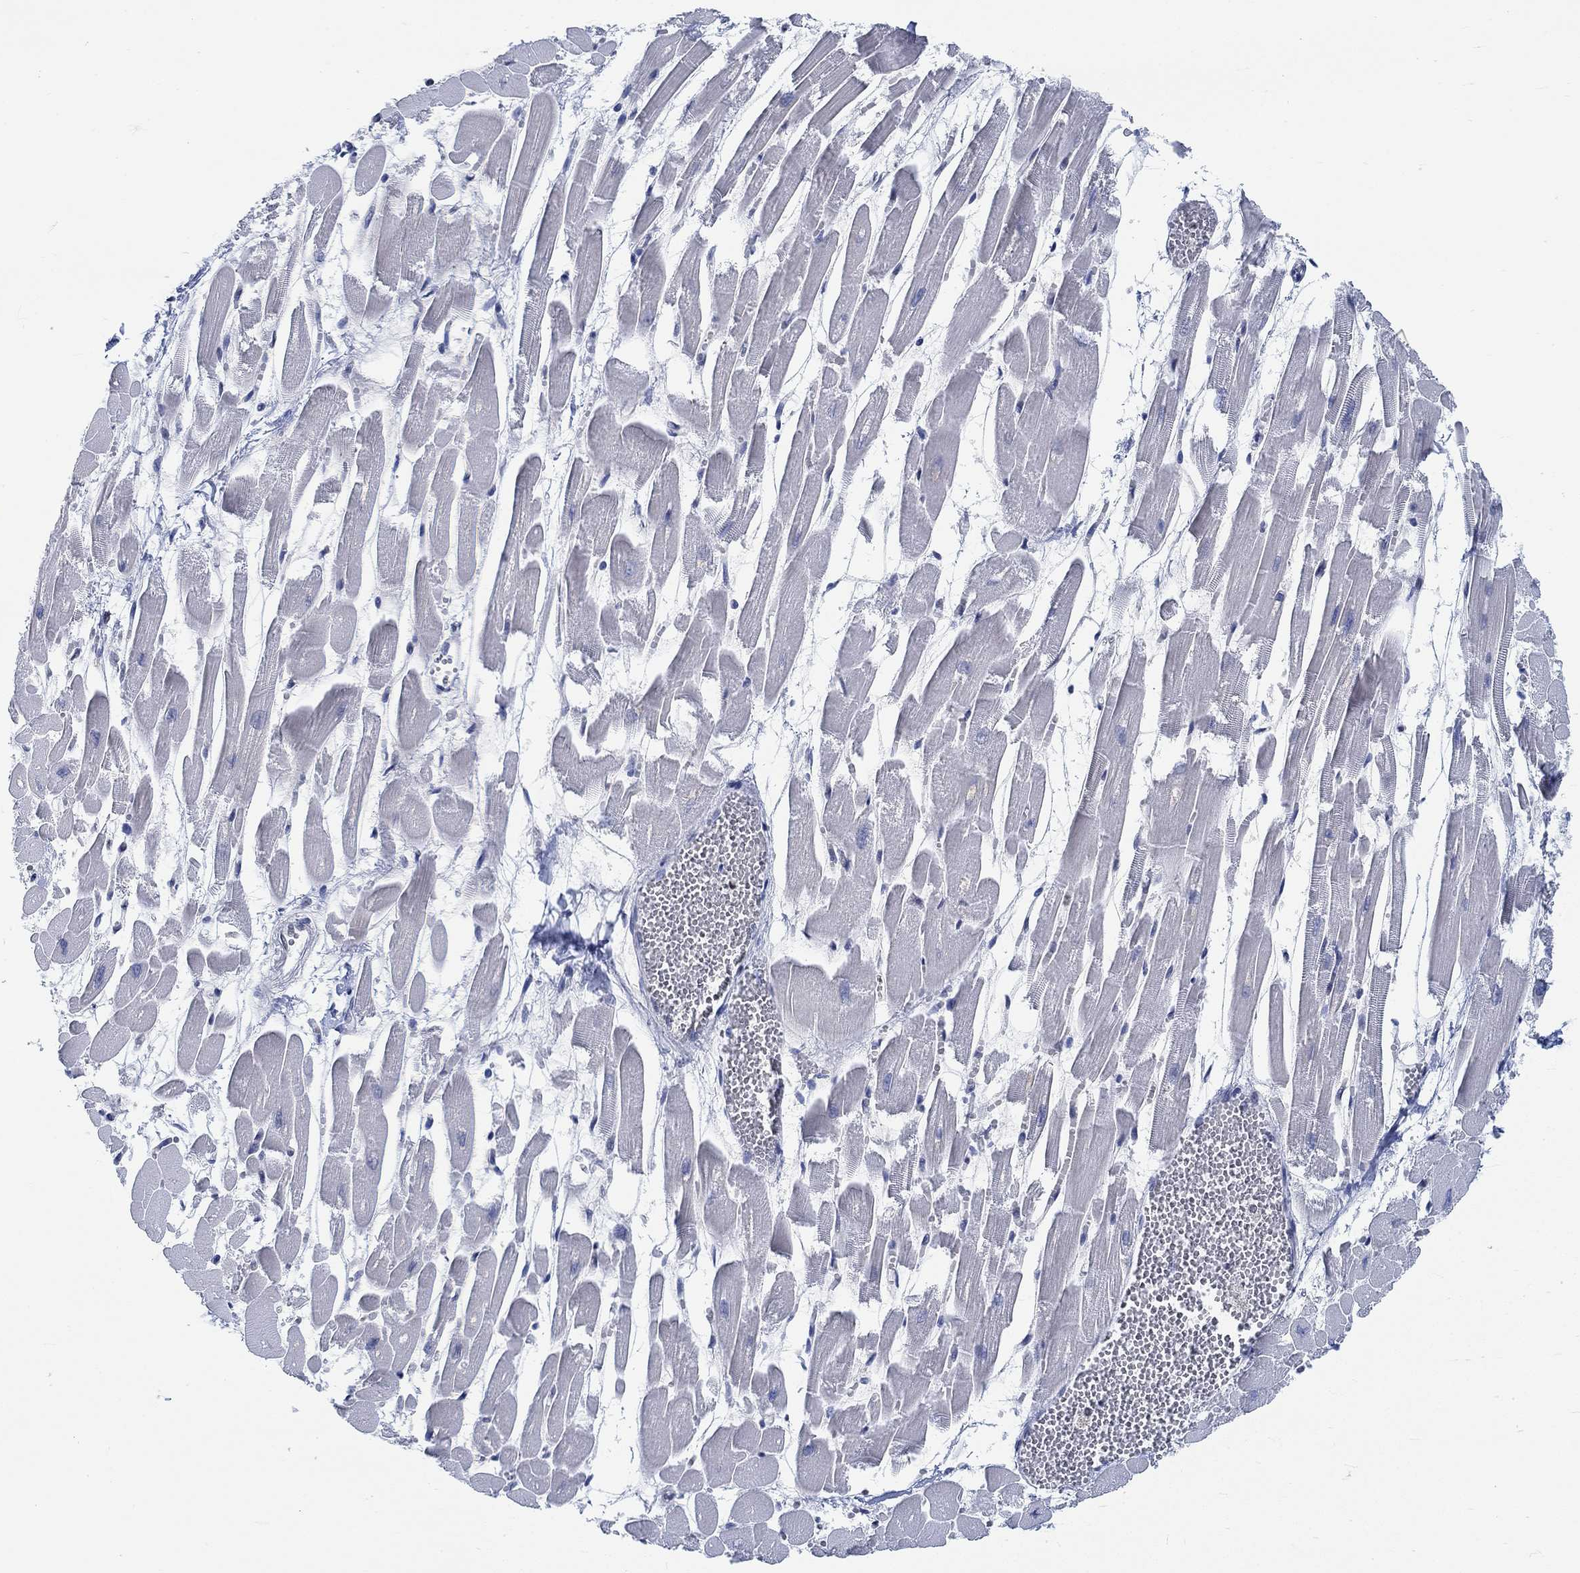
{"staining": {"intensity": "negative", "quantity": "none", "location": "none"}, "tissue": "heart muscle", "cell_type": "Cardiomyocytes", "image_type": "normal", "snomed": [{"axis": "morphology", "description": "Normal tissue, NOS"}, {"axis": "topography", "description": "Heart"}], "caption": "Immunohistochemistry micrograph of normal heart muscle: heart muscle stained with DAB (3,3'-diaminobenzidine) reveals no significant protein expression in cardiomyocytes. The staining was performed using DAB (3,3'-diaminobenzidine) to visualize the protein expression in brown, while the nuclei were stained in blue with hematoxylin (Magnification: 20x).", "gene": "KCNH8", "patient": {"sex": "female", "age": 52}}